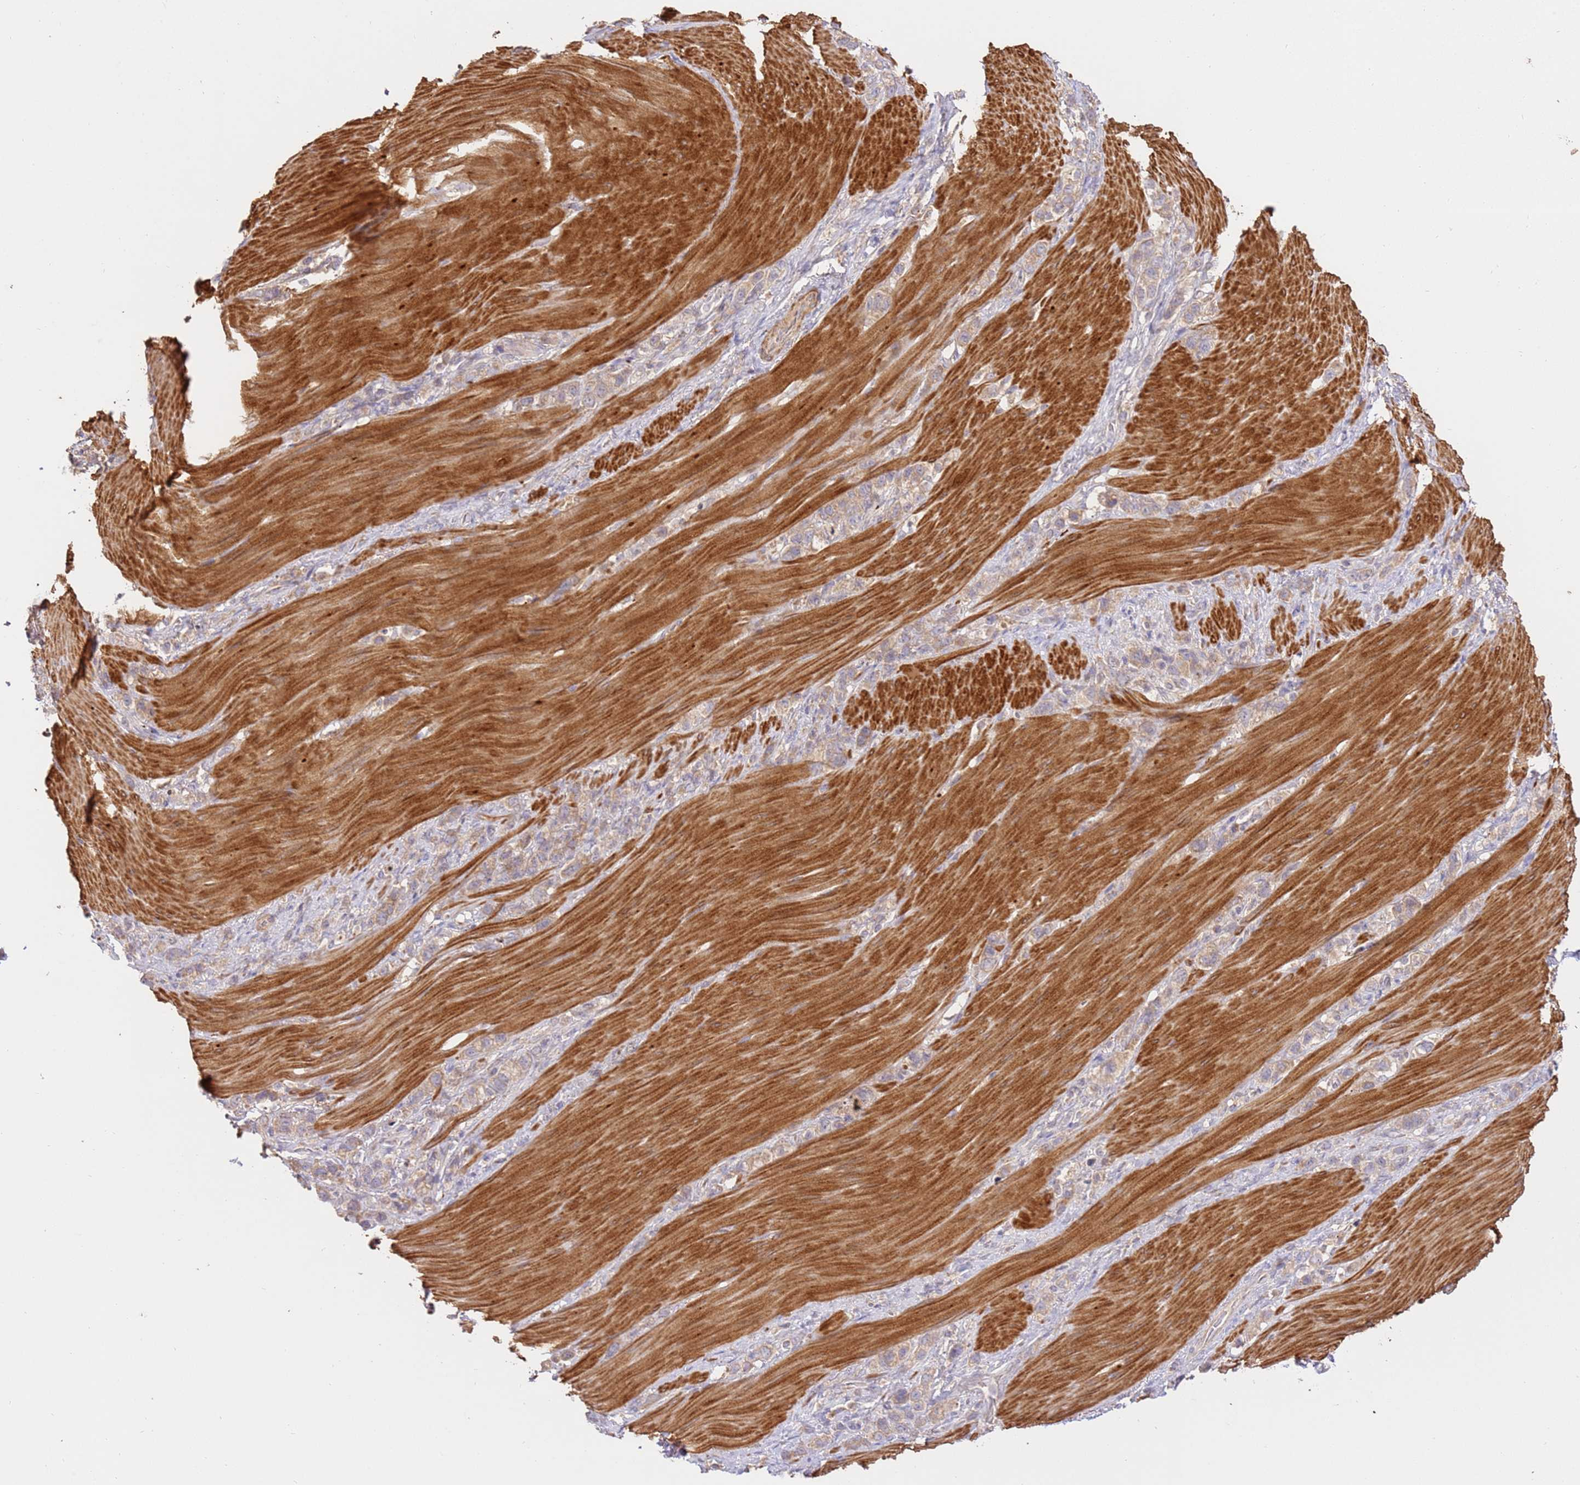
{"staining": {"intensity": "negative", "quantity": "none", "location": "none"}, "tissue": "stomach cancer", "cell_type": "Tumor cells", "image_type": "cancer", "snomed": [{"axis": "morphology", "description": "Adenocarcinoma, NOS"}, {"axis": "topography", "description": "Stomach"}], "caption": "High magnification brightfield microscopy of adenocarcinoma (stomach) stained with DAB (3,3'-diaminobenzidine) (brown) and counterstained with hematoxylin (blue): tumor cells show no significant staining.", "gene": "CEP55", "patient": {"sex": "female", "age": 65}}